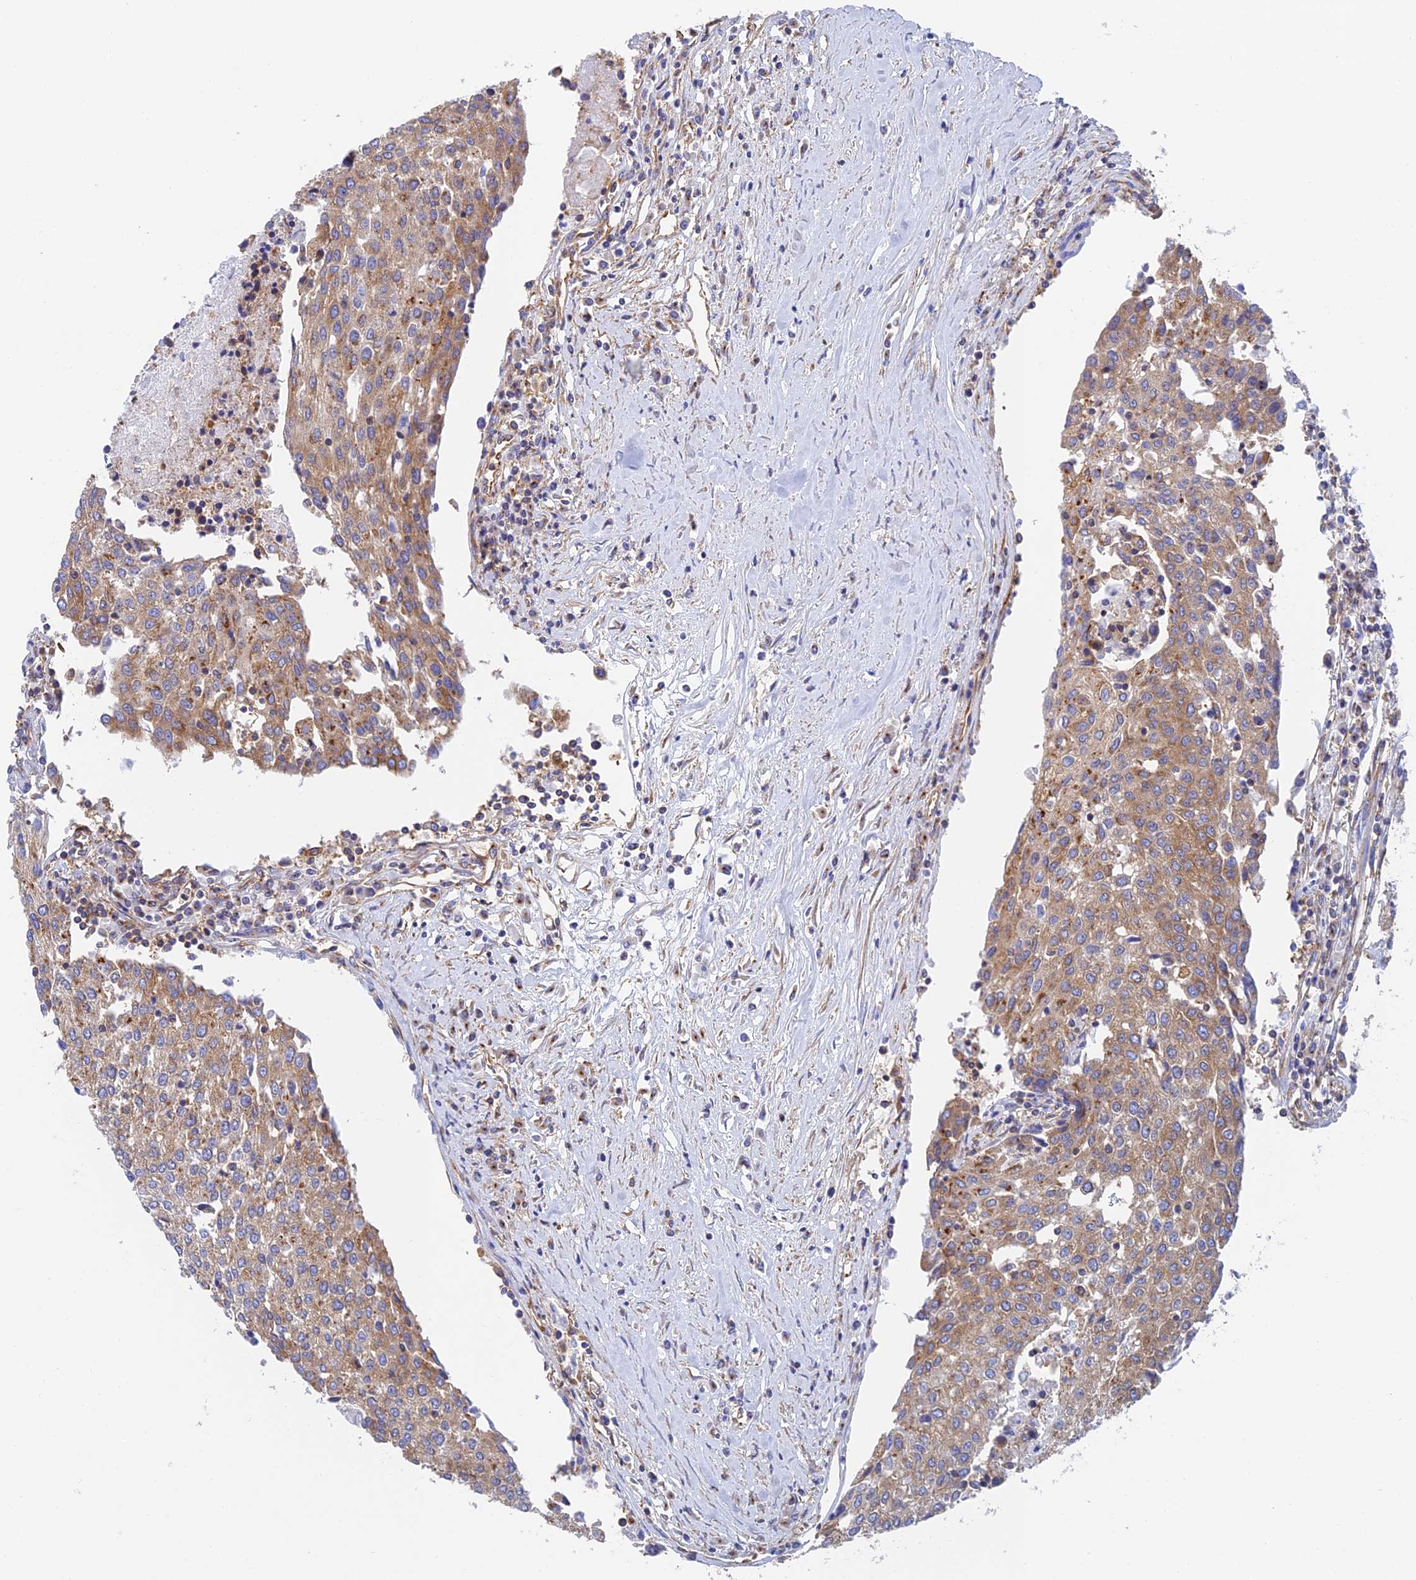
{"staining": {"intensity": "moderate", "quantity": ">75%", "location": "cytoplasmic/membranous"}, "tissue": "urothelial cancer", "cell_type": "Tumor cells", "image_type": "cancer", "snomed": [{"axis": "morphology", "description": "Urothelial carcinoma, High grade"}, {"axis": "topography", "description": "Urinary bladder"}], "caption": "About >75% of tumor cells in urothelial carcinoma (high-grade) exhibit moderate cytoplasmic/membranous protein staining as visualized by brown immunohistochemical staining.", "gene": "DCTN2", "patient": {"sex": "female", "age": 85}}